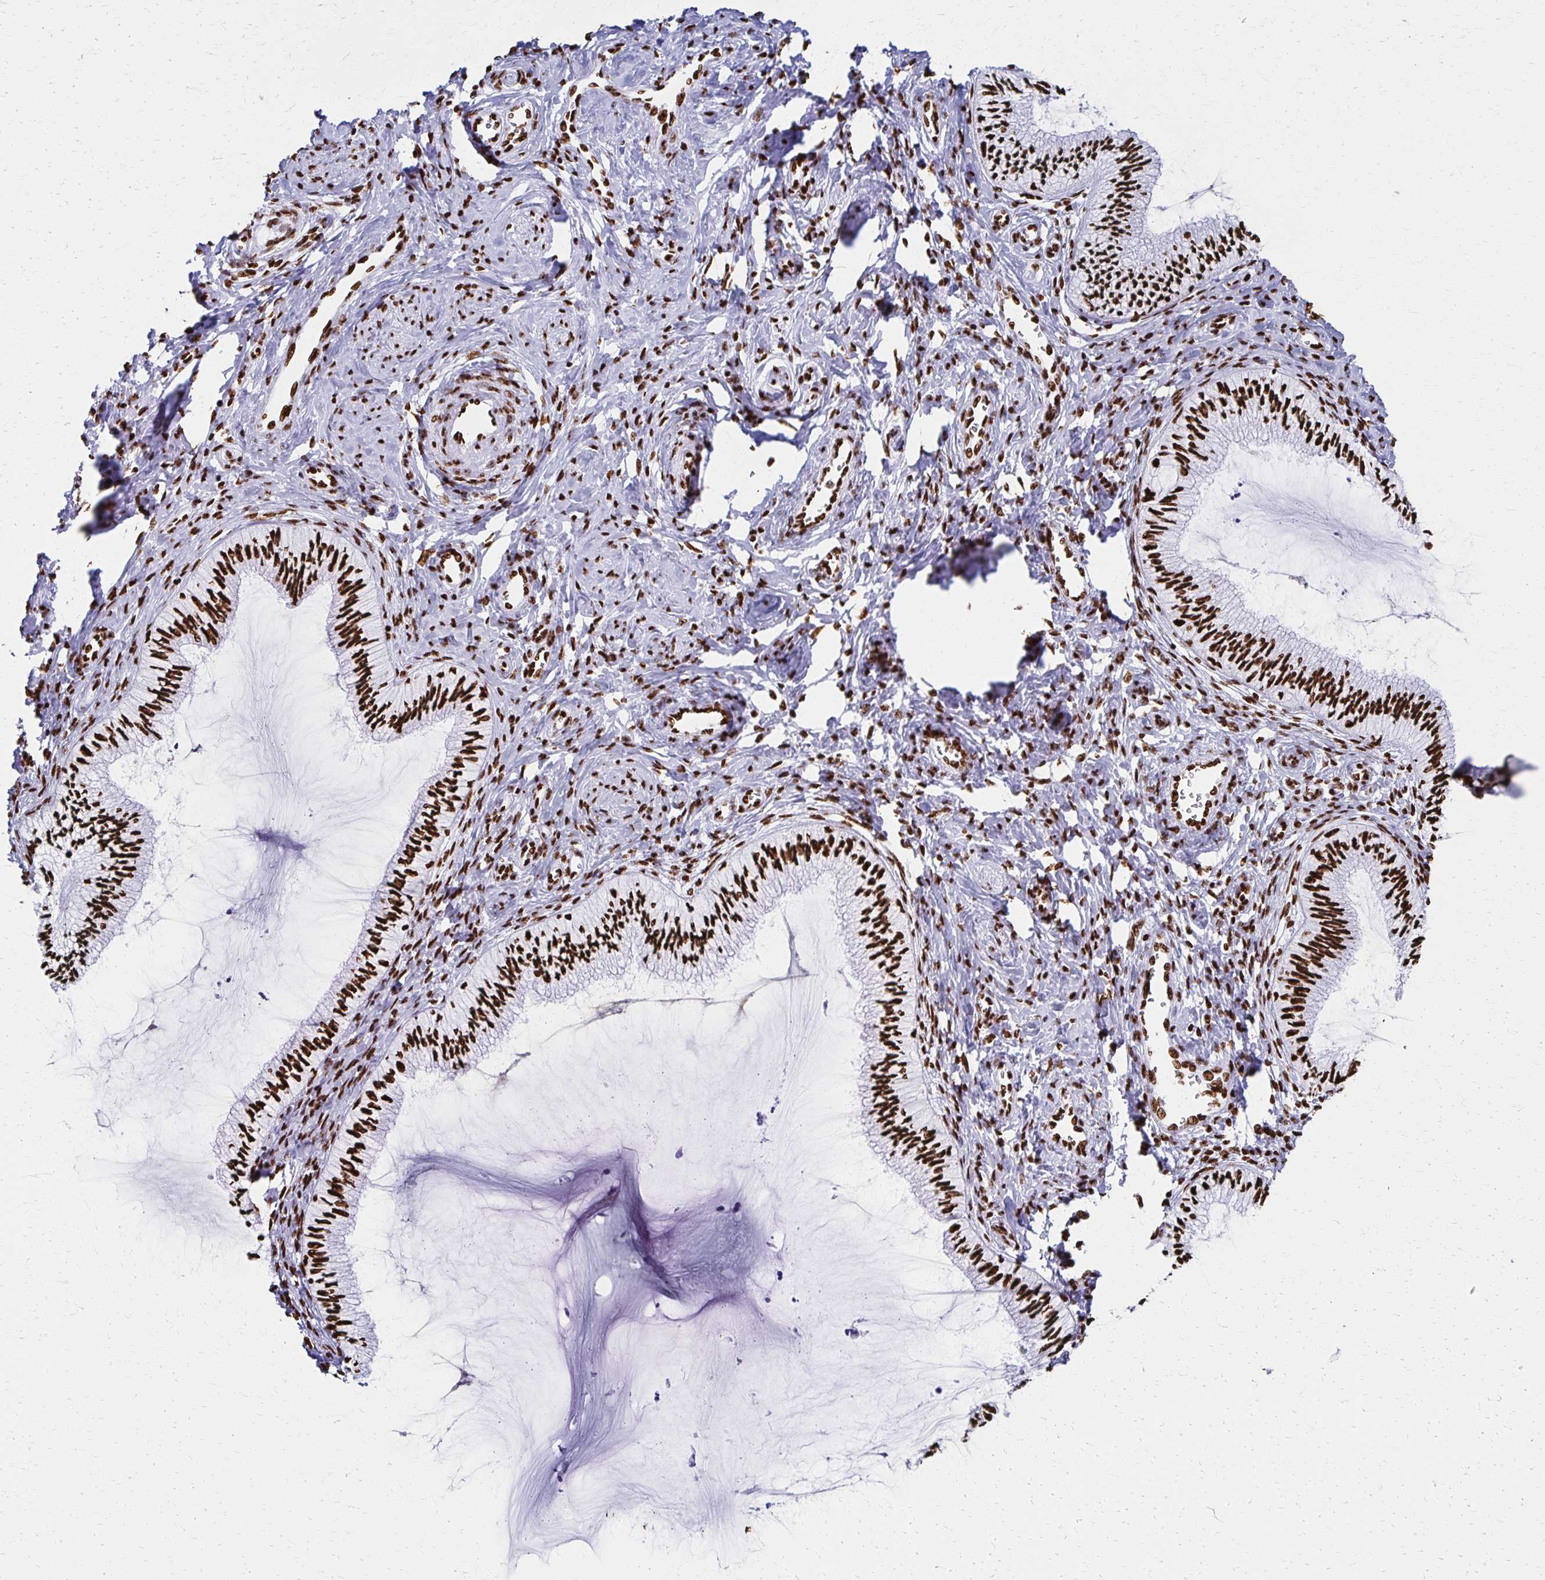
{"staining": {"intensity": "strong", "quantity": ">75%", "location": "nuclear"}, "tissue": "cervix", "cell_type": "Glandular cells", "image_type": "normal", "snomed": [{"axis": "morphology", "description": "Normal tissue, NOS"}, {"axis": "topography", "description": "Cervix"}], "caption": "DAB (3,3'-diaminobenzidine) immunohistochemical staining of benign cervix demonstrates strong nuclear protein expression in approximately >75% of glandular cells.", "gene": "NONO", "patient": {"sex": "female", "age": 24}}